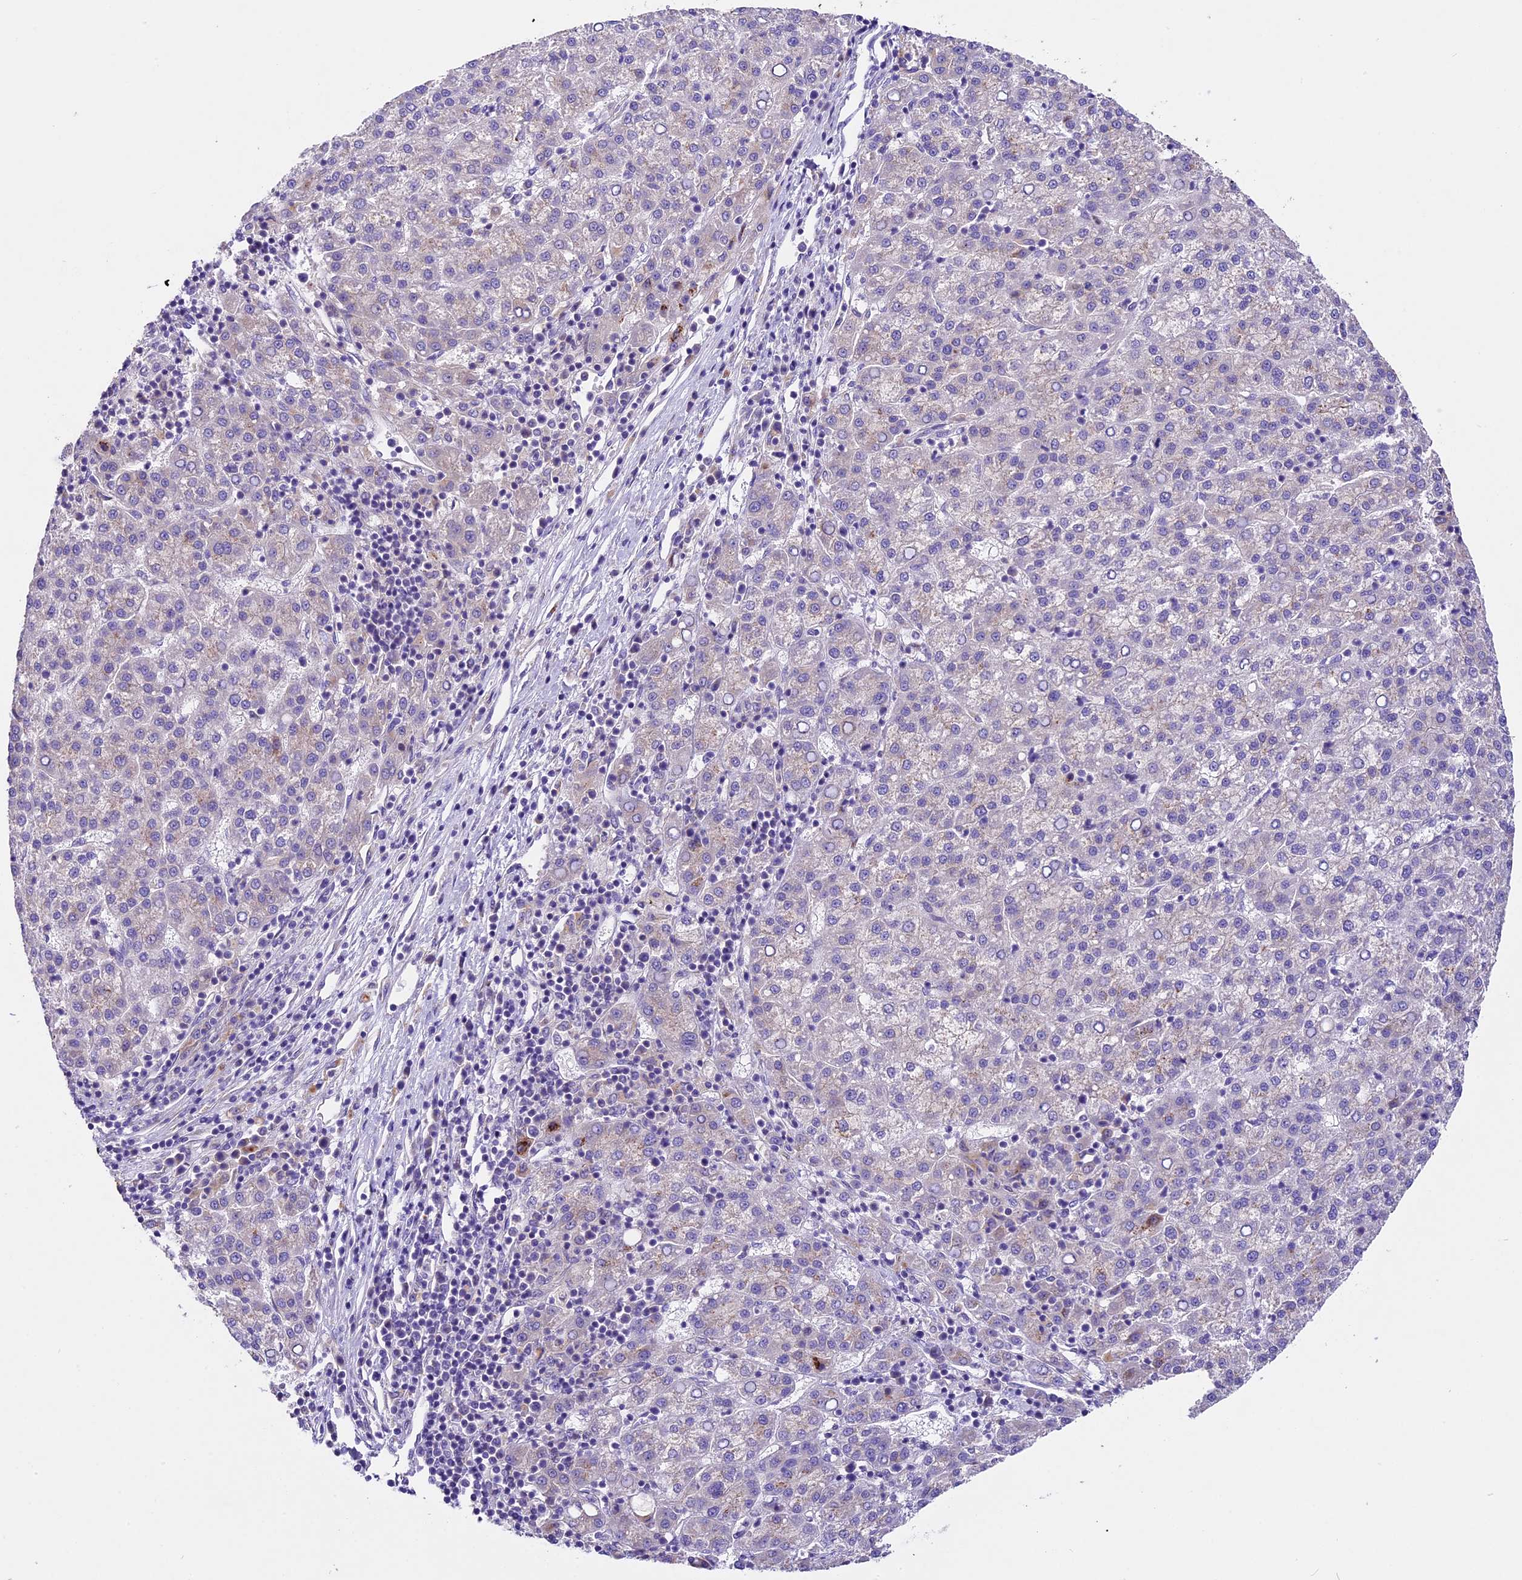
{"staining": {"intensity": "negative", "quantity": "none", "location": "none"}, "tissue": "liver cancer", "cell_type": "Tumor cells", "image_type": "cancer", "snomed": [{"axis": "morphology", "description": "Carcinoma, Hepatocellular, NOS"}, {"axis": "topography", "description": "Liver"}], "caption": "Immunohistochemical staining of human liver cancer (hepatocellular carcinoma) exhibits no significant expression in tumor cells.", "gene": "PEMT", "patient": {"sex": "female", "age": 58}}